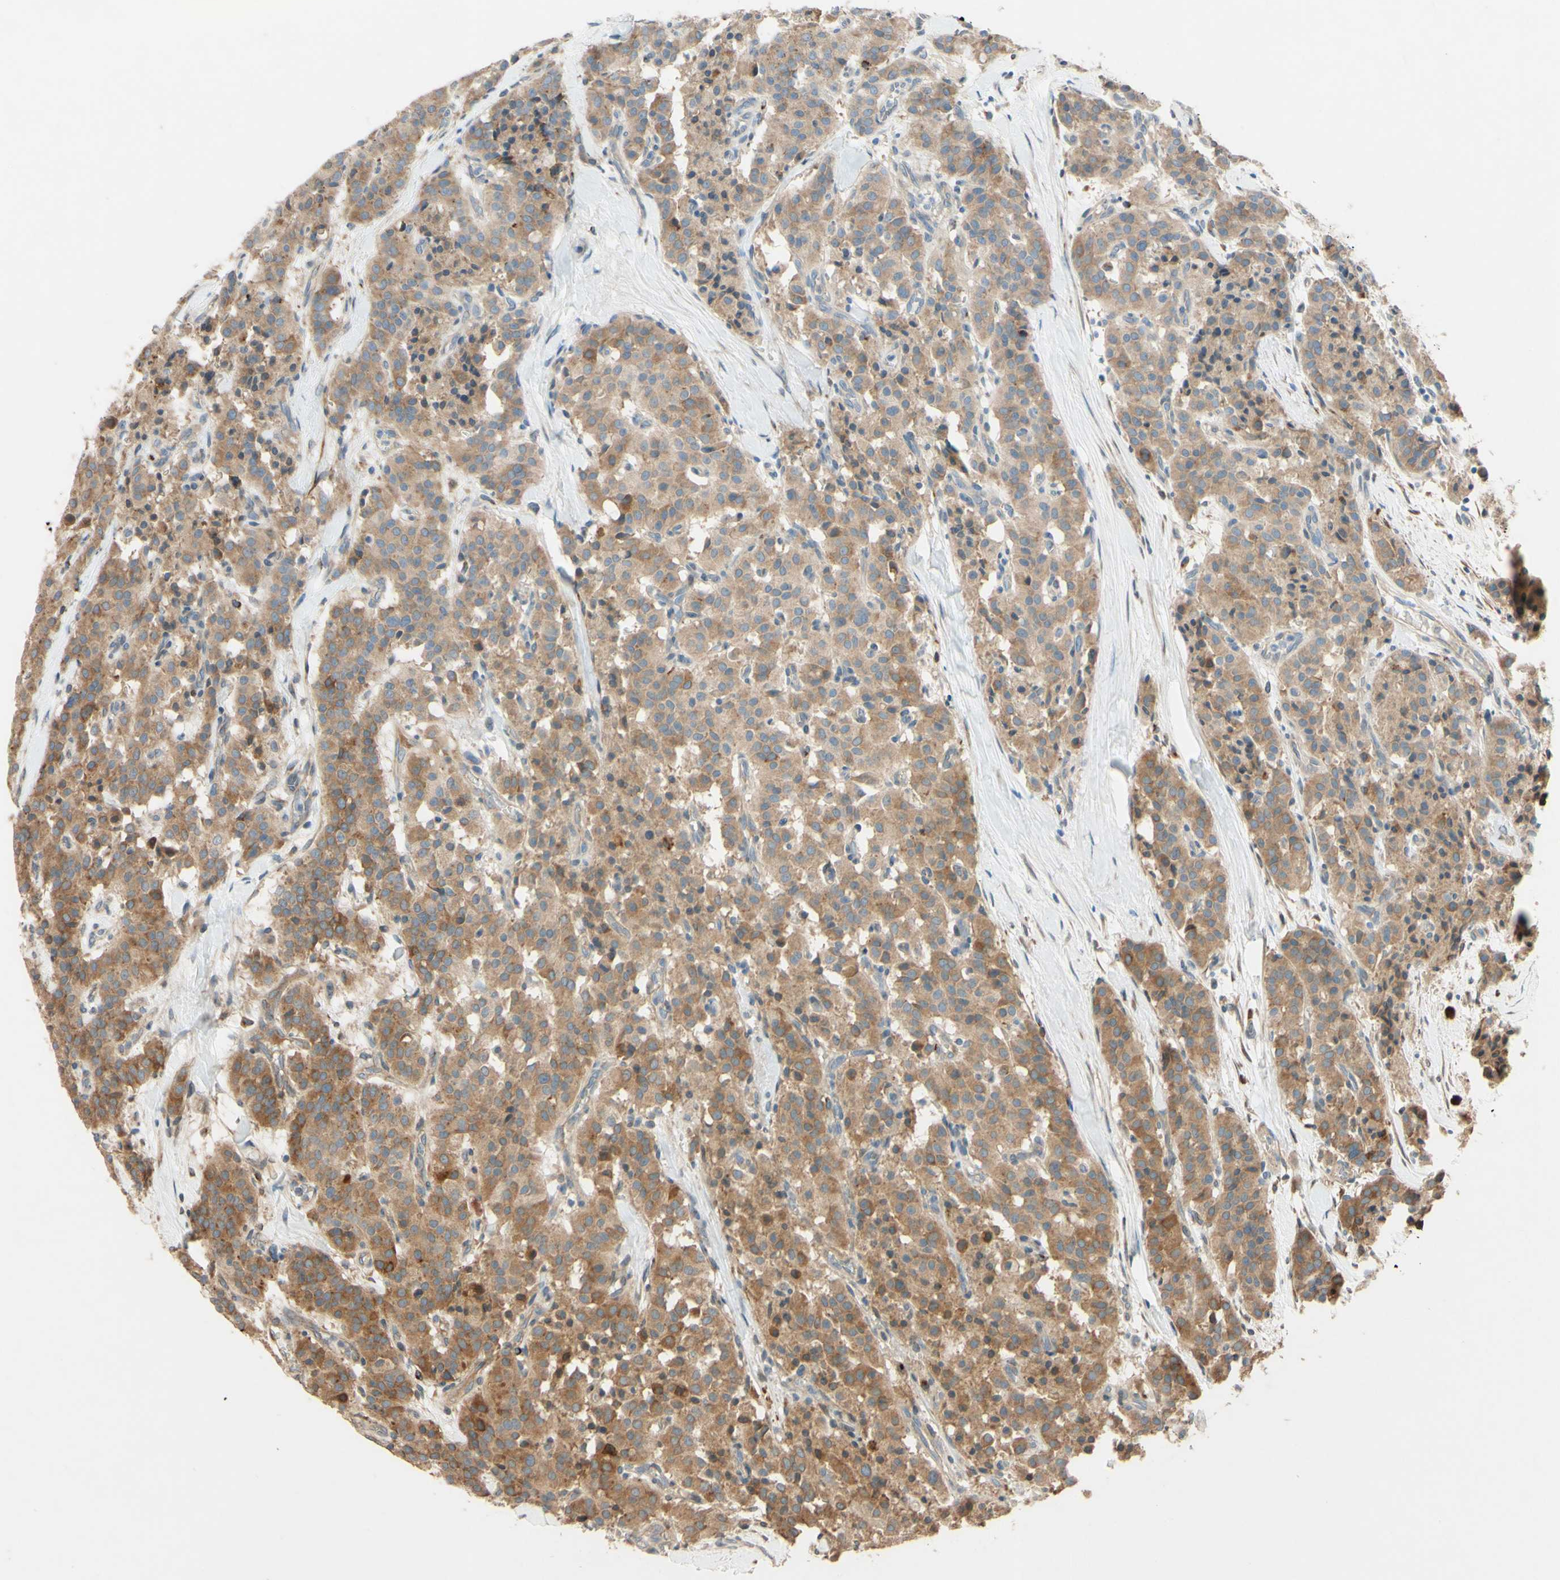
{"staining": {"intensity": "moderate", "quantity": "25%-75%", "location": "cytoplasmic/membranous,nuclear"}, "tissue": "carcinoid", "cell_type": "Tumor cells", "image_type": "cancer", "snomed": [{"axis": "morphology", "description": "Carcinoid, malignant, NOS"}, {"axis": "topography", "description": "Lung"}], "caption": "DAB (3,3'-diaminobenzidine) immunohistochemical staining of human malignant carcinoid demonstrates moderate cytoplasmic/membranous and nuclear protein staining in about 25%-75% of tumor cells. The protein is stained brown, and the nuclei are stained in blue (DAB IHC with brightfield microscopy, high magnification).", "gene": "PTPRU", "patient": {"sex": "male", "age": 30}}